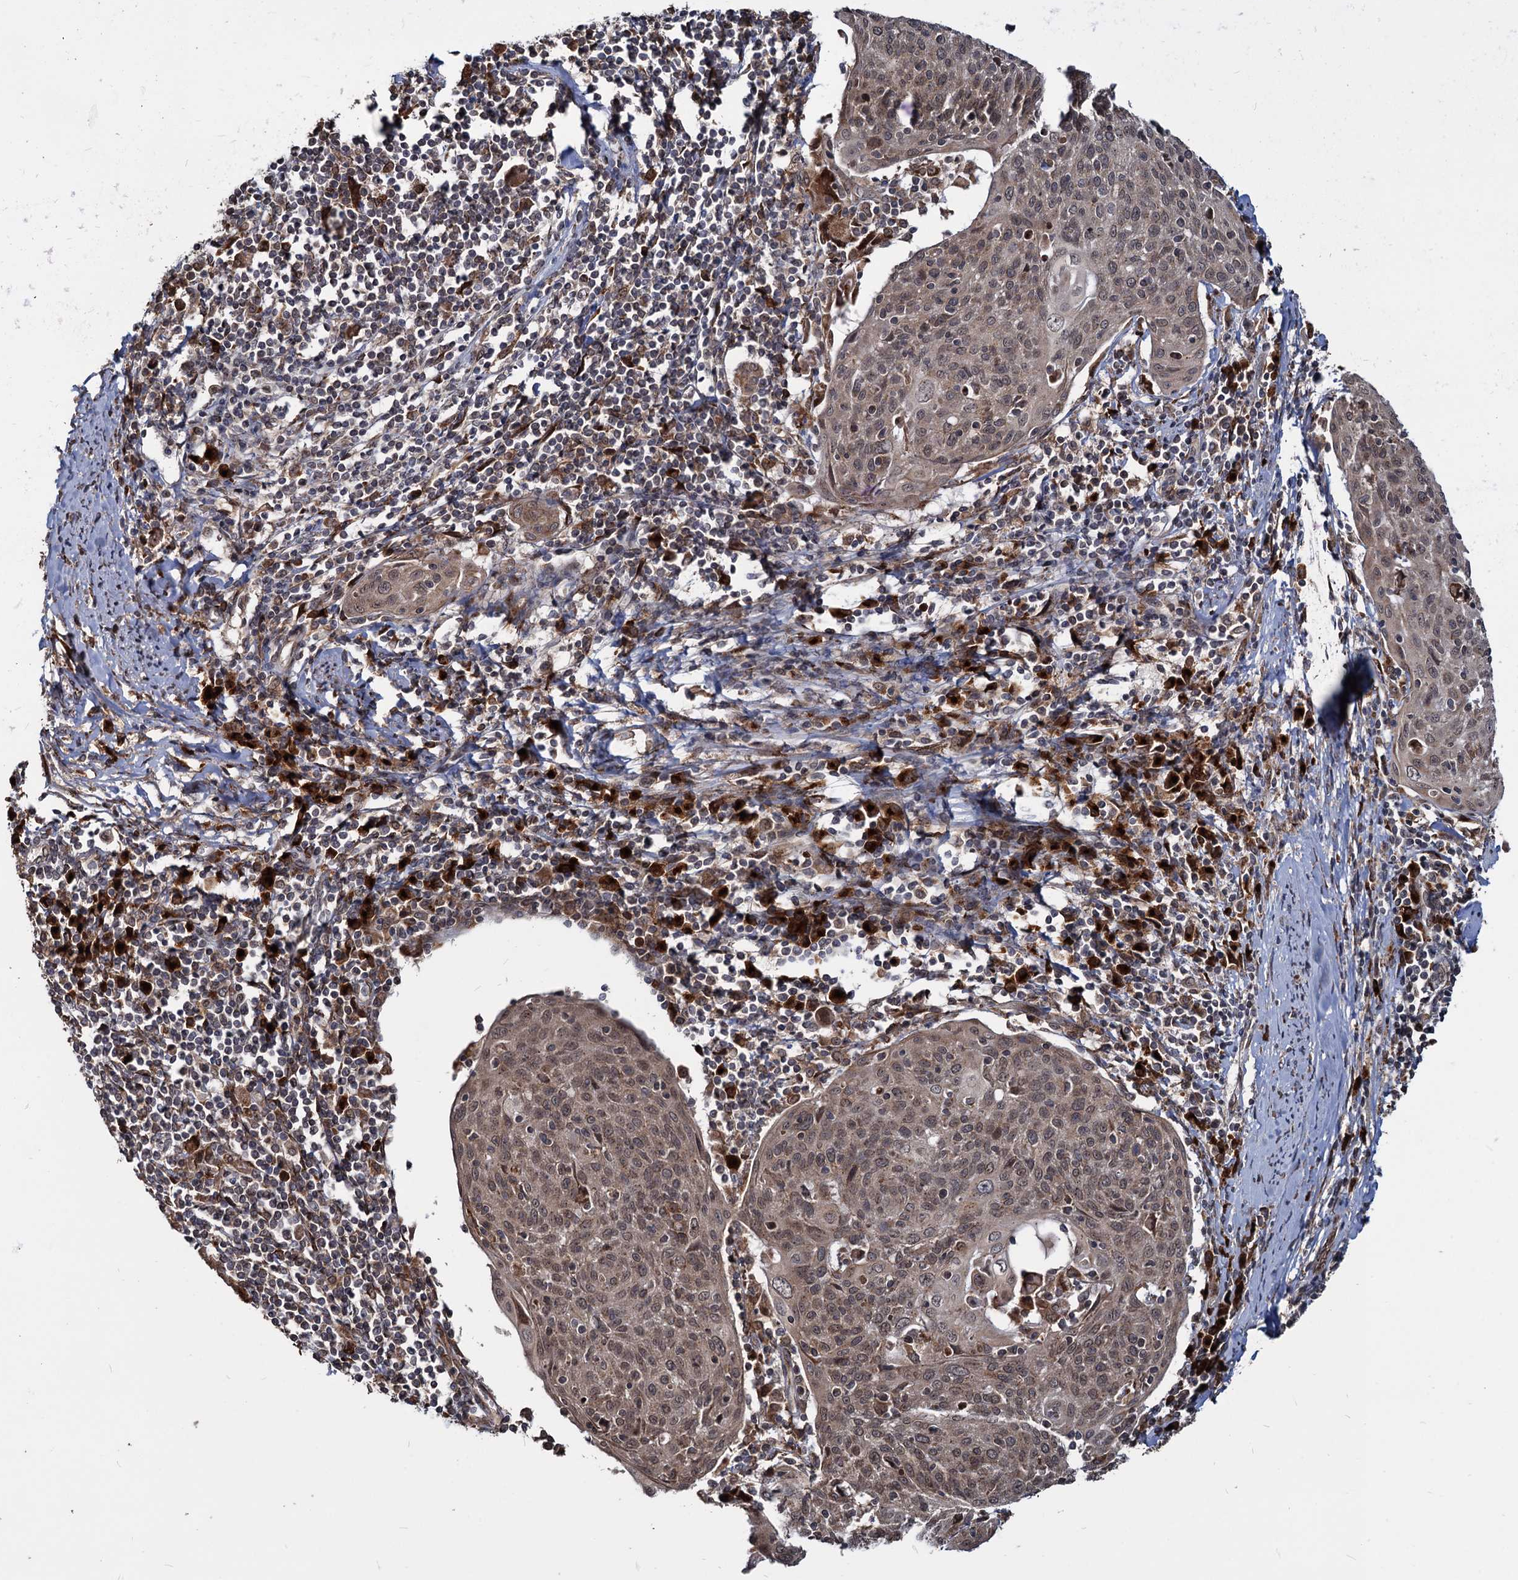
{"staining": {"intensity": "moderate", "quantity": ">75%", "location": "cytoplasmic/membranous,nuclear"}, "tissue": "cervical cancer", "cell_type": "Tumor cells", "image_type": "cancer", "snomed": [{"axis": "morphology", "description": "Squamous cell carcinoma, NOS"}, {"axis": "topography", "description": "Cervix"}], "caption": "Brown immunohistochemical staining in squamous cell carcinoma (cervical) demonstrates moderate cytoplasmic/membranous and nuclear positivity in approximately >75% of tumor cells. The protein of interest is stained brown, and the nuclei are stained in blue (DAB (3,3'-diaminobenzidine) IHC with brightfield microscopy, high magnification).", "gene": "SAAL1", "patient": {"sex": "female", "age": 67}}